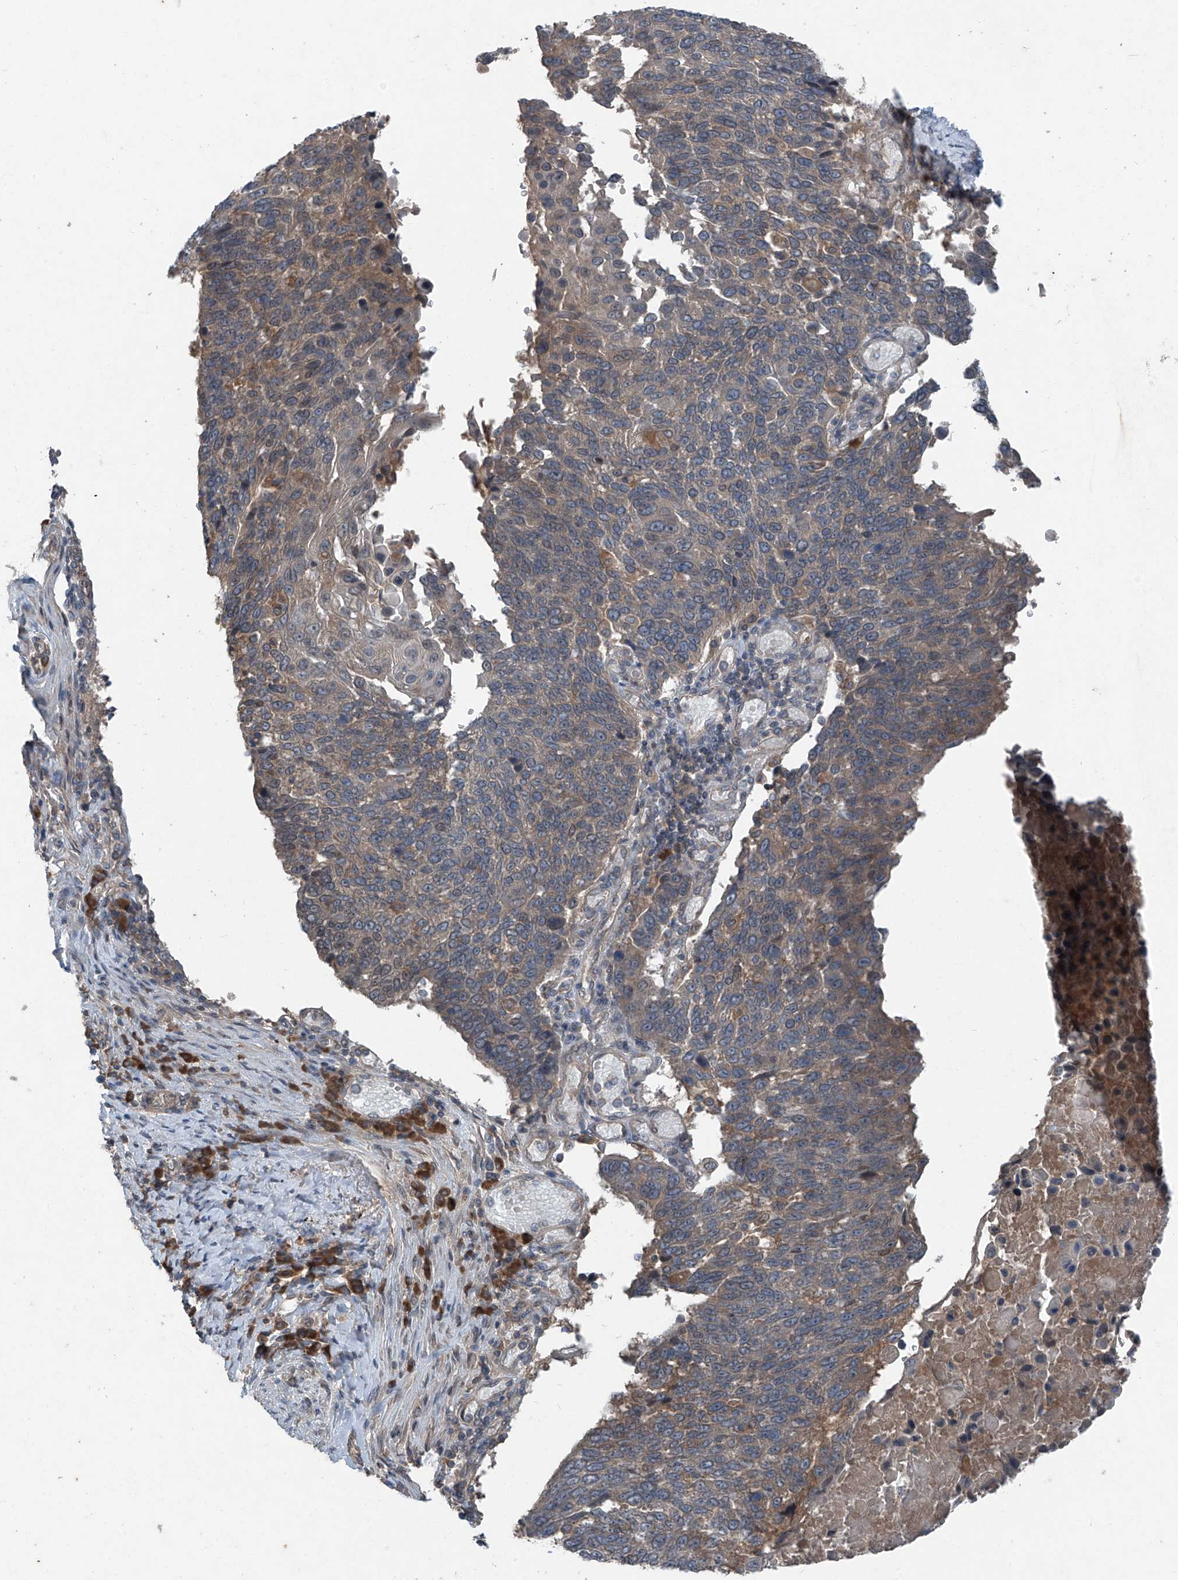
{"staining": {"intensity": "weak", "quantity": "25%-75%", "location": "cytoplasmic/membranous"}, "tissue": "lung cancer", "cell_type": "Tumor cells", "image_type": "cancer", "snomed": [{"axis": "morphology", "description": "Squamous cell carcinoma, NOS"}, {"axis": "topography", "description": "Lung"}], "caption": "Human squamous cell carcinoma (lung) stained for a protein (brown) reveals weak cytoplasmic/membranous positive positivity in about 25%-75% of tumor cells.", "gene": "FOXRED2", "patient": {"sex": "male", "age": 66}}